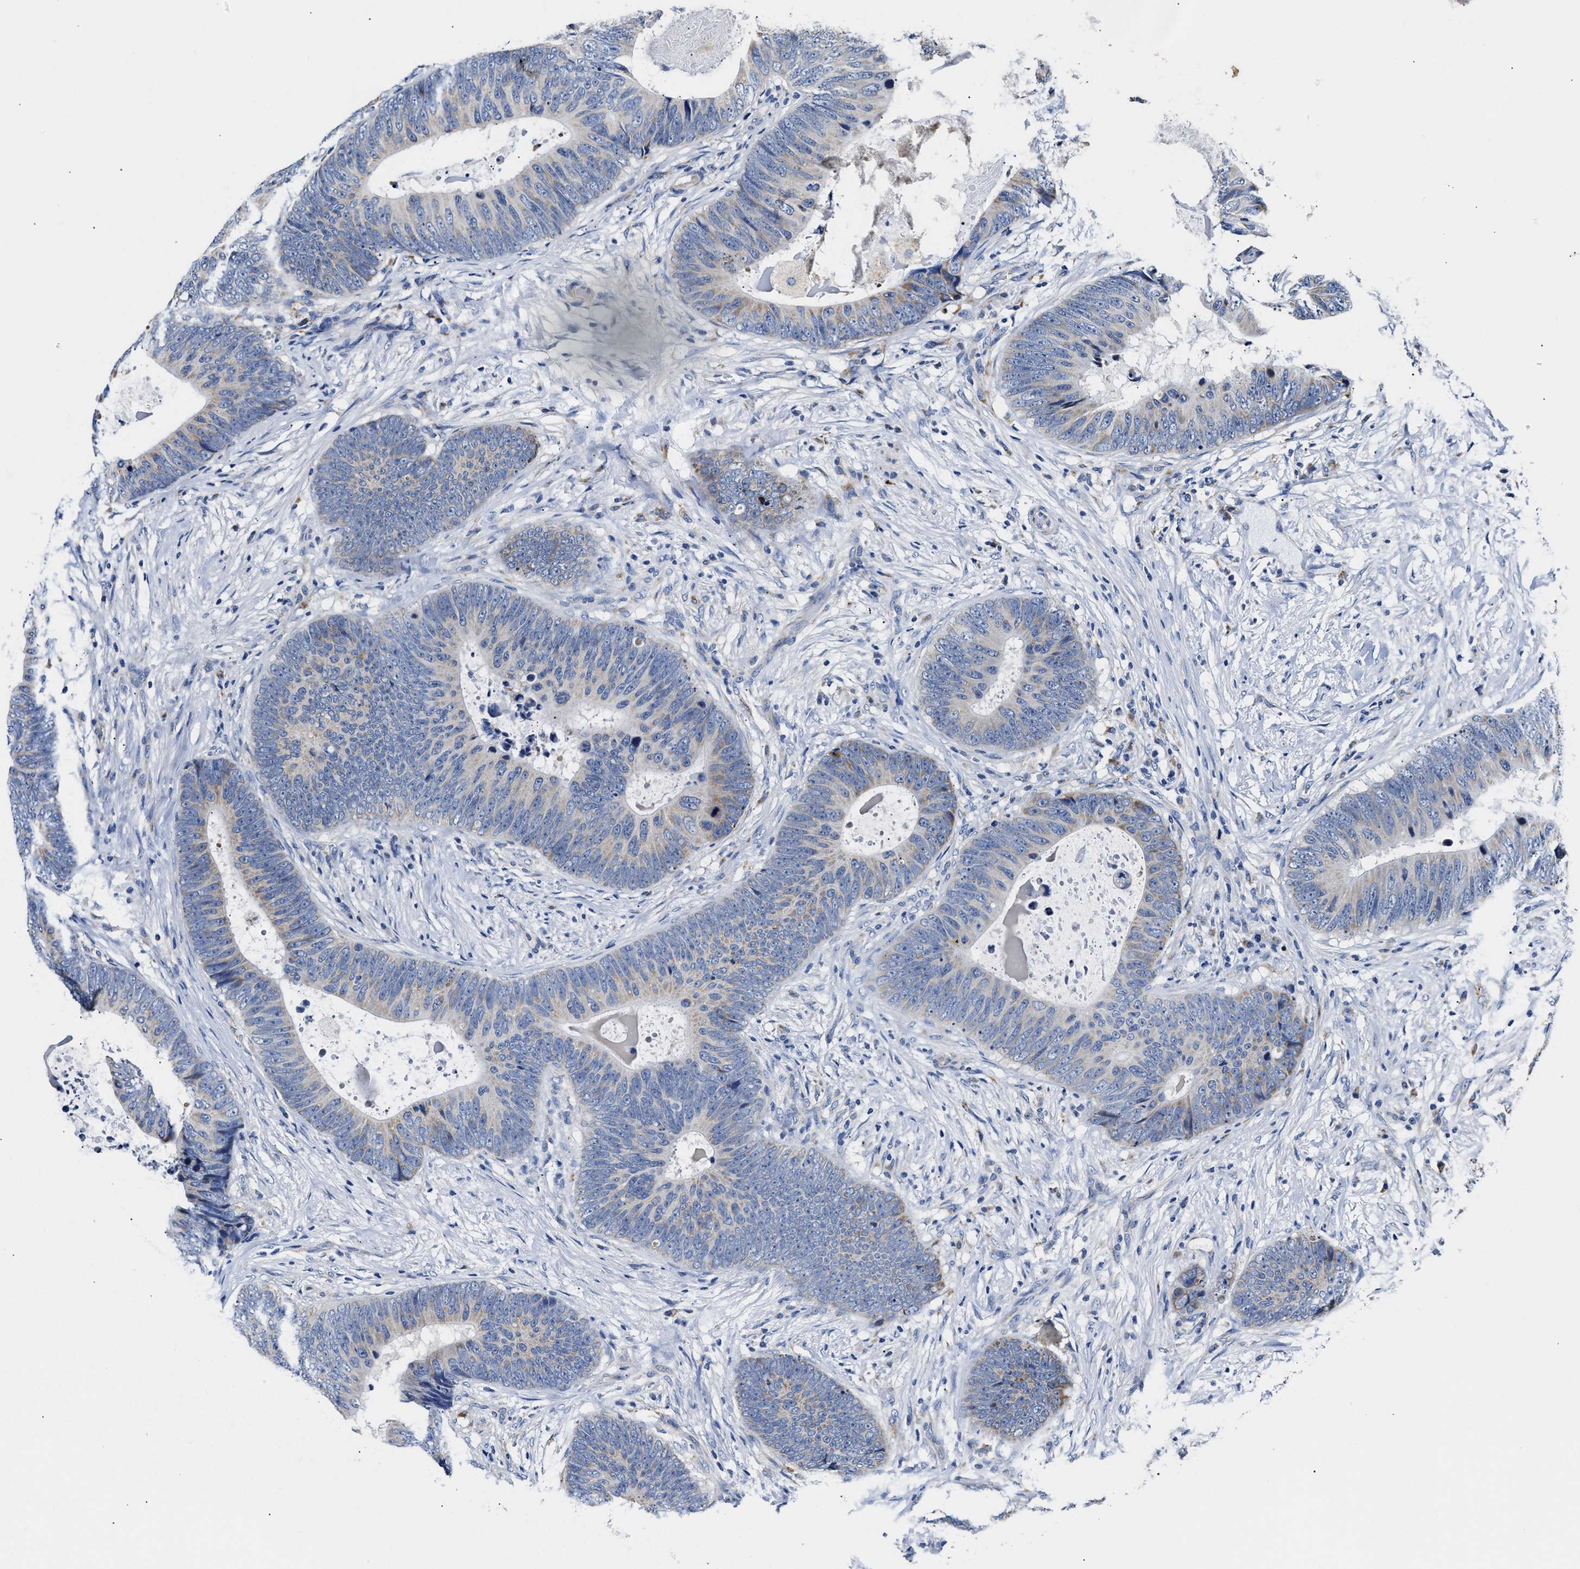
{"staining": {"intensity": "weak", "quantity": "<25%", "location": "cytoplasmic/membranous"}, "tissue": "colorectal cancer", "cell_type": "Tumor cells", "image_type": "cancer", "snomed": [{"axis": "morphology", "description": "Adenocarcinoma, NOS"}, {"axis": "topography", "description": "Colon"}], "caption": "Photomicrograph shows no significant protein positivity in tumor cells of colorectal cancer. The staining was performed using DAB to visualize the protein expression in brown, while the nuclei were stained in blue with hematoxylin (Magnification: 20x).", "gene": "ACADVL", "patient": {"sex": "male", "age": 56}}